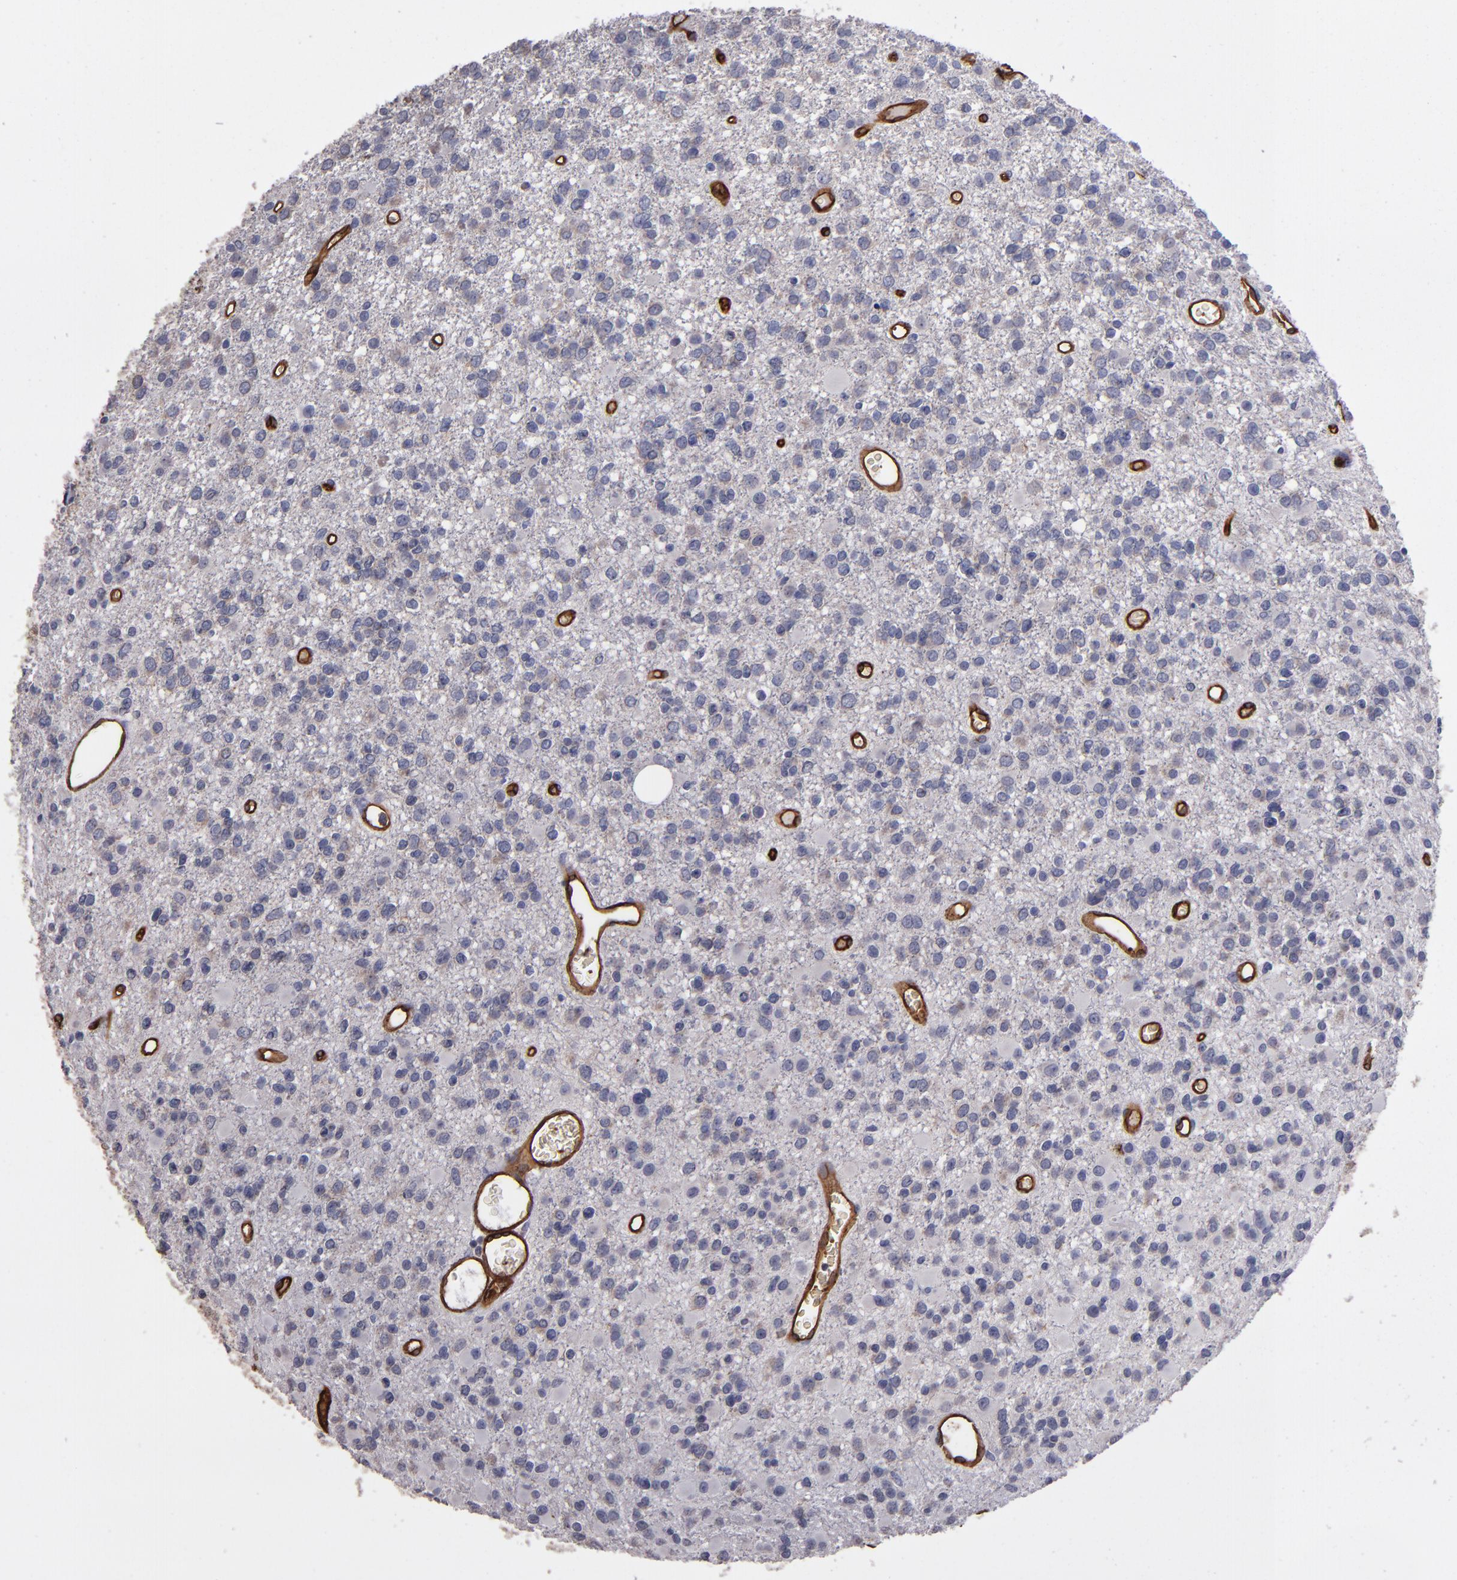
{"staining": {"intensity": "negative", "quantity": "none", "location": "none"}, "tissue": "glioma", "cell_type": "Tumor cells", "image_type": "cancer", "snomed": [{"axis": "morphology", "description": "Glioma, malignant, Low grade"}, {"axis": "topography", "description": "Brain"}], "caption": "Malignant glioma (low-grade) was stained to show a protein in brown. There is no significant staining in tumor cells.", "gene": "CLDN5", "patient": {"sex": "male", "age": 42}}